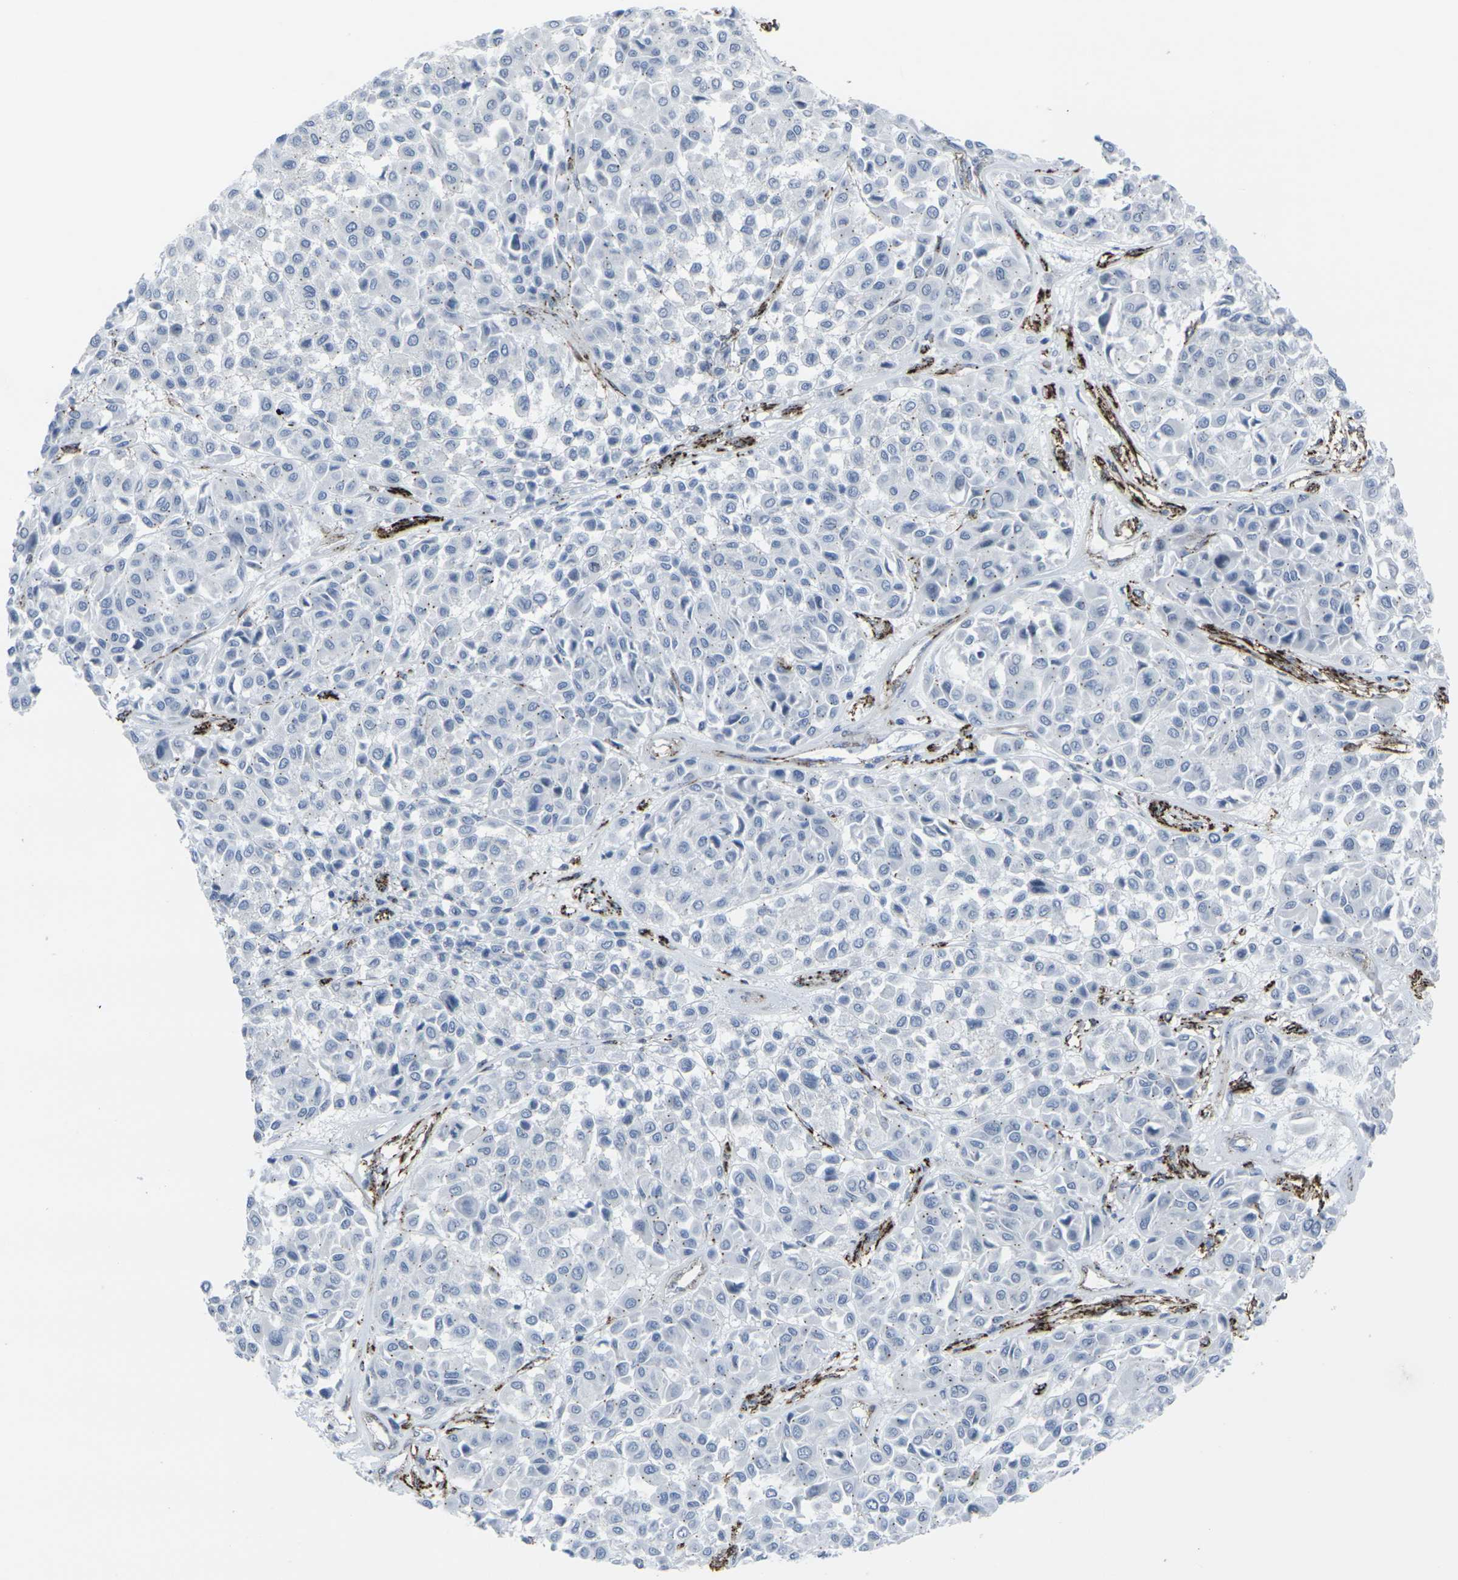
{"staining": {"intensity": "negative", "quantity": "none", "location": "none"}, "tissue": "melanoma", "cell_type": "Tumor cells", "image_type": "cancer", "snomed": [{"axis": "morphology", "description": "Malignant melanoma, Metastatic site"}, {"axis": "topography", "description": "Soft tissue"}], "caption": "A micrograph of melanoma stained for a protein demonstrates no brown staining in tumor cells.", "gene": "CDH11", "patient": {"sex": "male", "age": 41}}